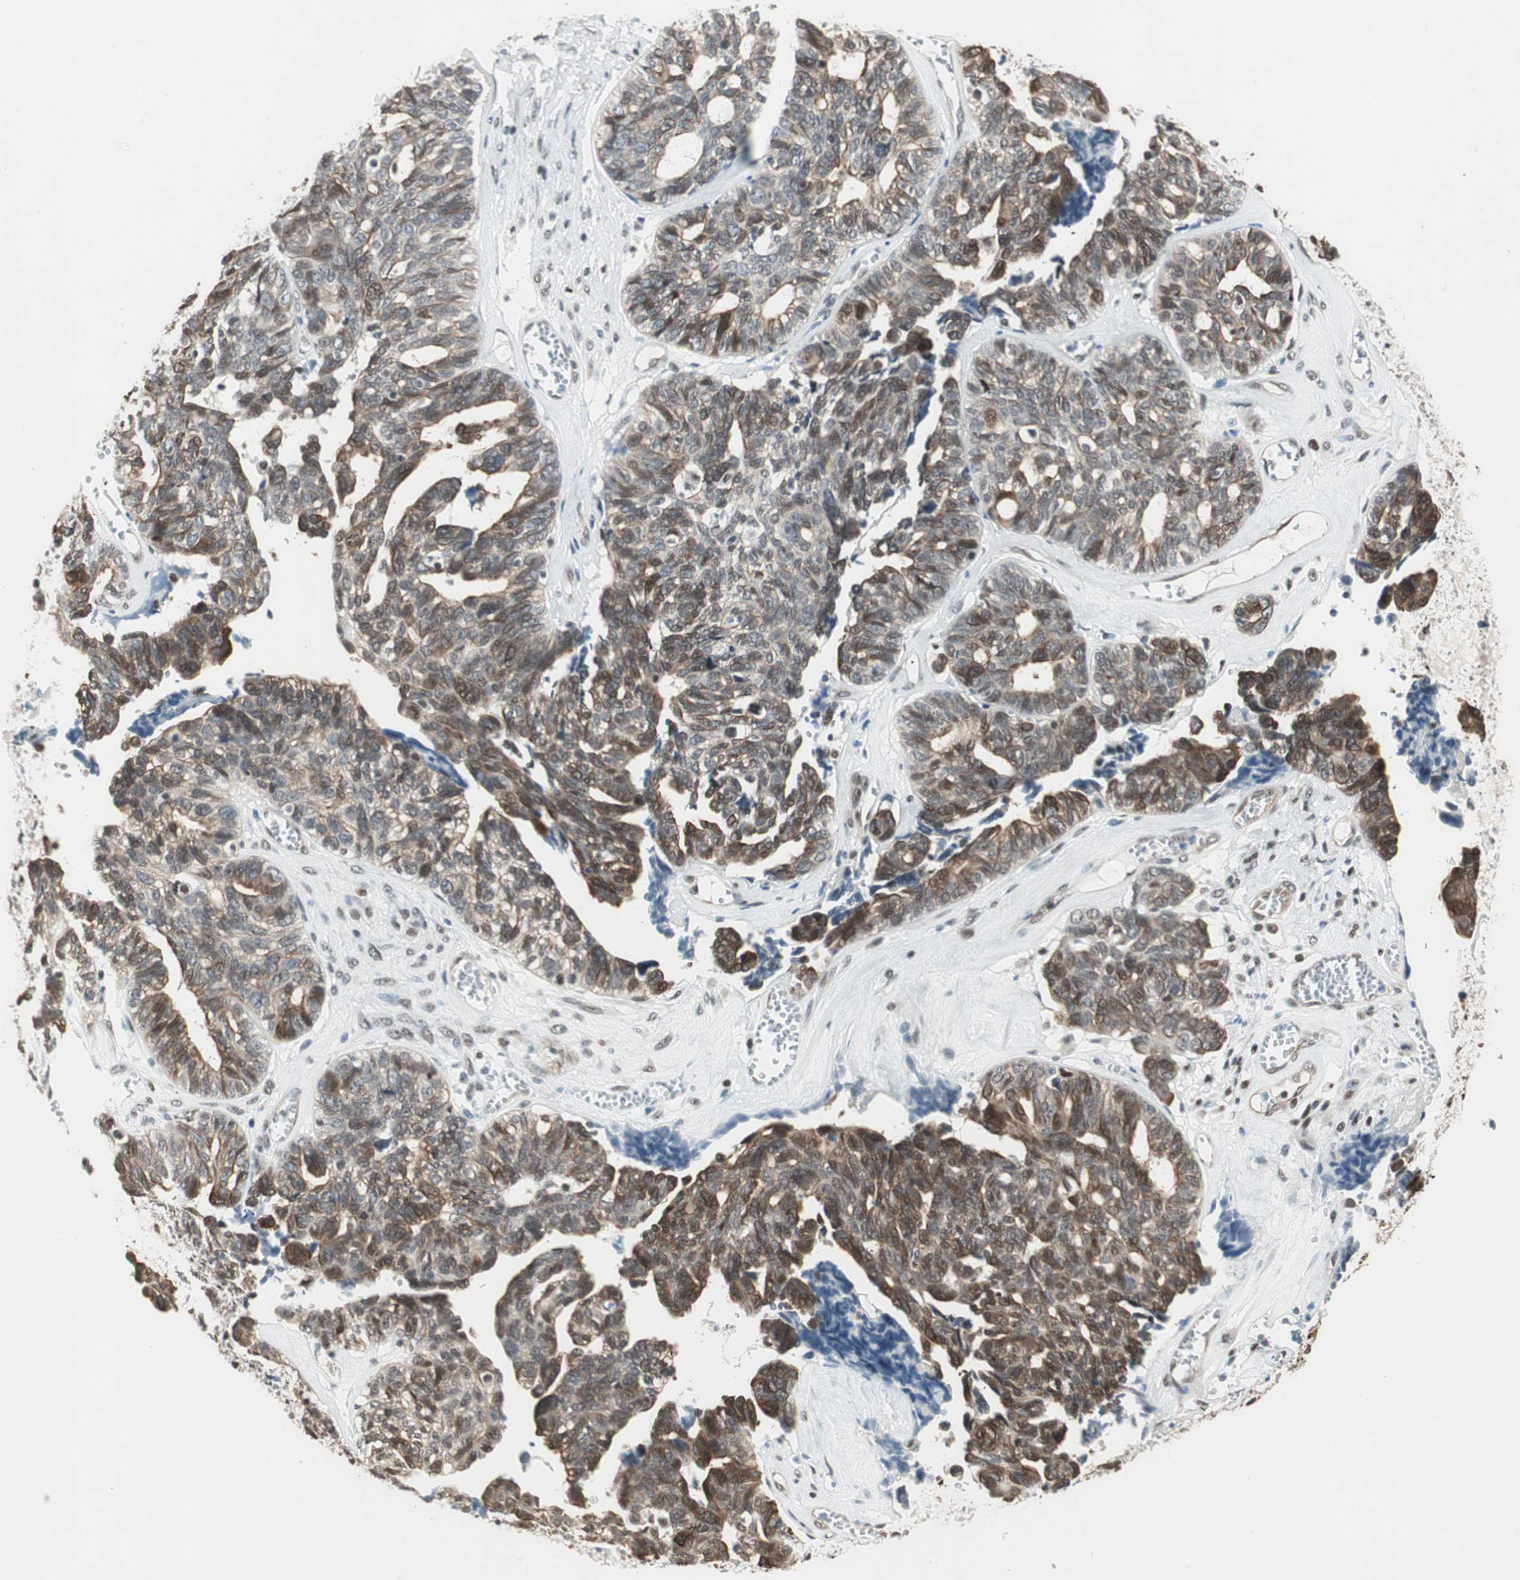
{"staining": {"intensity": "strong", "quantity": ">75%", "location": "cytoplasmic/membranous,nuclear"}, "tissue": "ovarian cancer", "cell_type": "Tumor cells", "image_type": "cancer", "snomed": [{"axis": "morphology", "description": "Cystadenocarcinoma, serous, NOS"}, {"axis": "topography", "description": "Ovary"}], "caption": "Human ovarian cancer stained with a brown dye shows strong cytoplasmic/membranous and nuclear positive expression in about >75% of tumor cells.", "gene": "ZBTB17", "patient": {"sex": "female", "age": 79}}